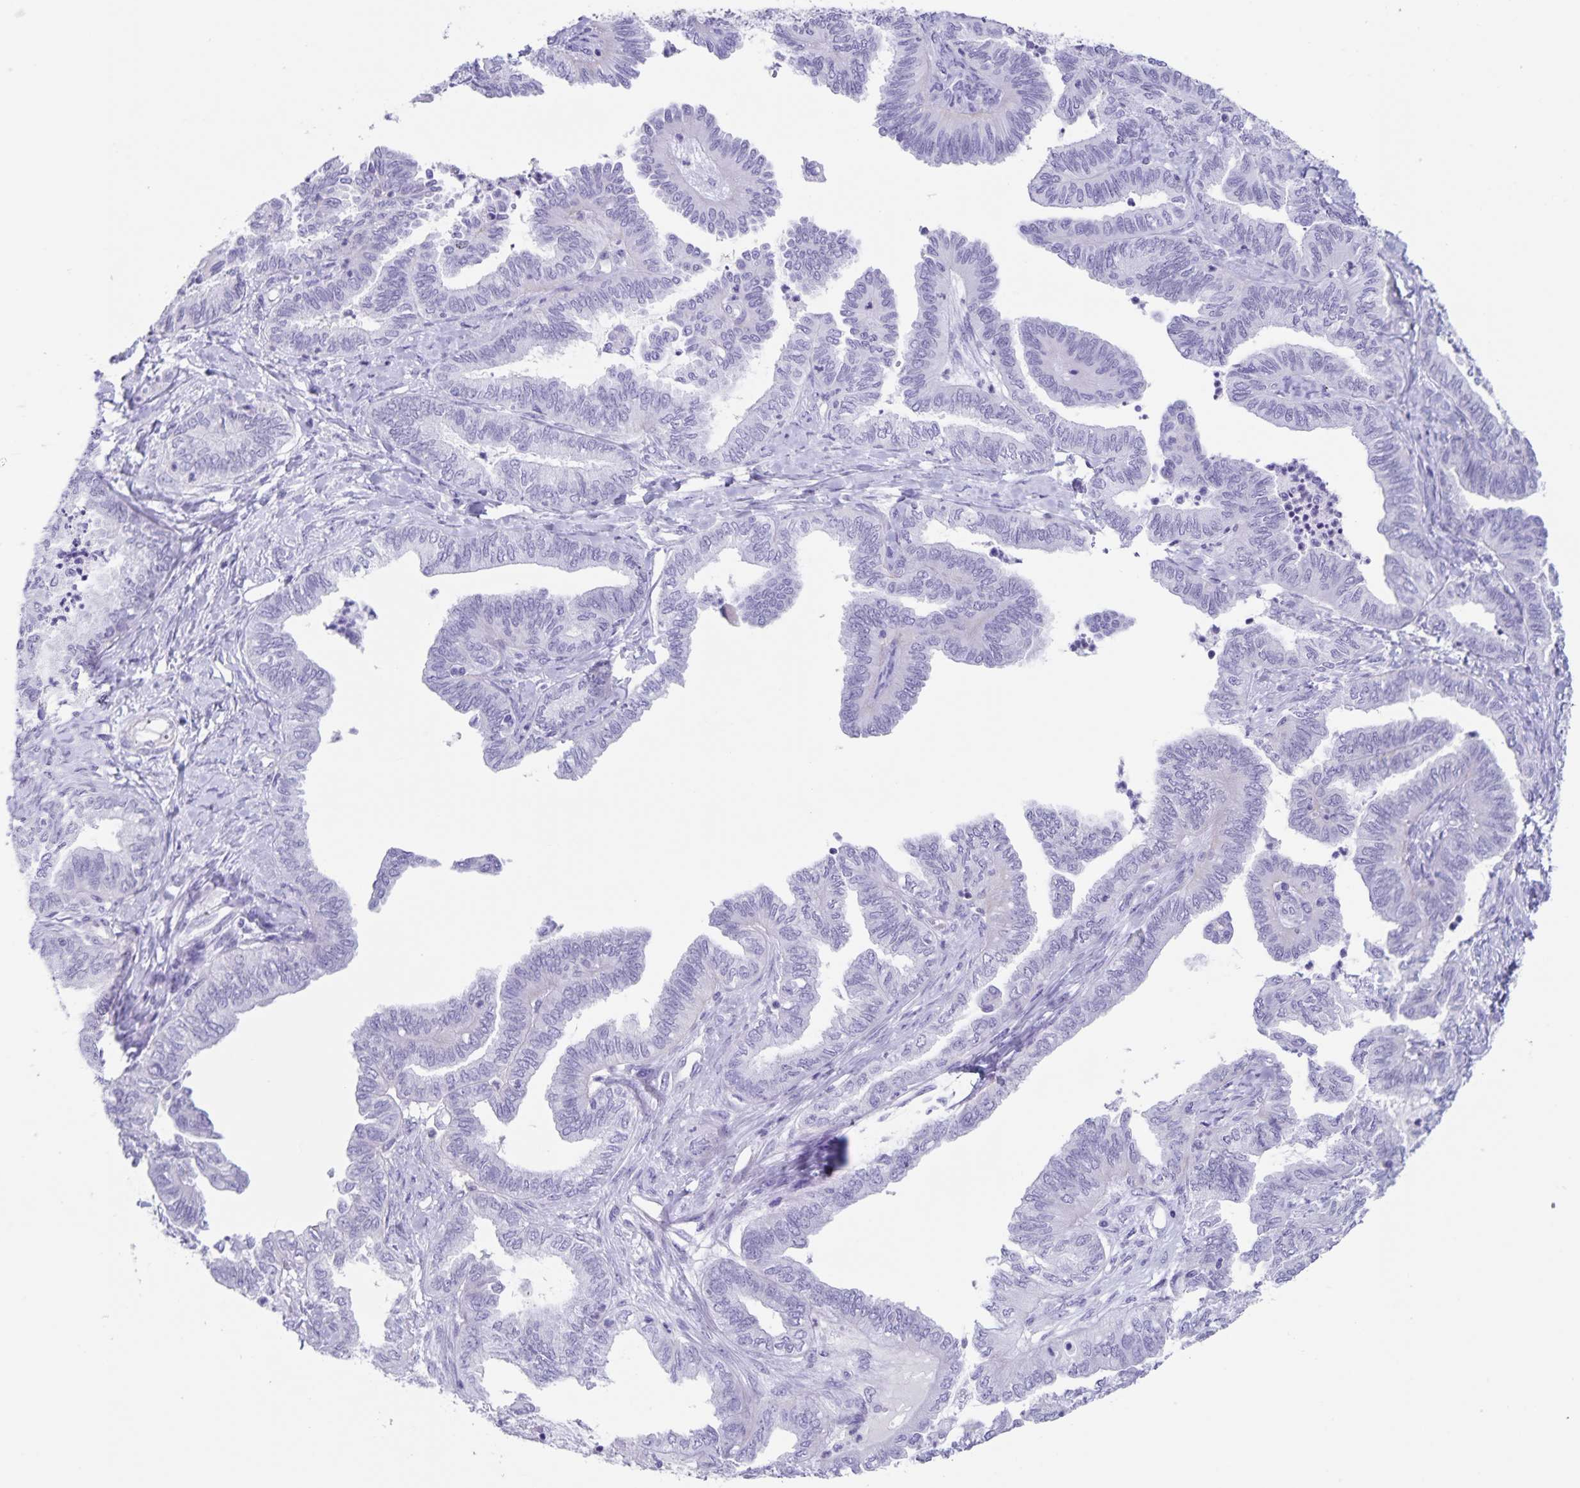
{"staining": {"intensity": "negative", "quantity": "none", "location": "none"}, "tissue": "ovarian cancer", "cell_type": "Tumor cells", "image_type": "cancer", "snomed": [{"axis": "morphology", "description": "Carcinoma, endometroid"}, {"axis": "topography", "description": "Ovary"}], "caption": "A high-resolution image shows immunohistochemistry staining of ovarian endometroid carcinoma, which exhibits no significant staining in tumor cells.", "gene": "C11orf42", "patient": {"sex": "female", "age": 70}}